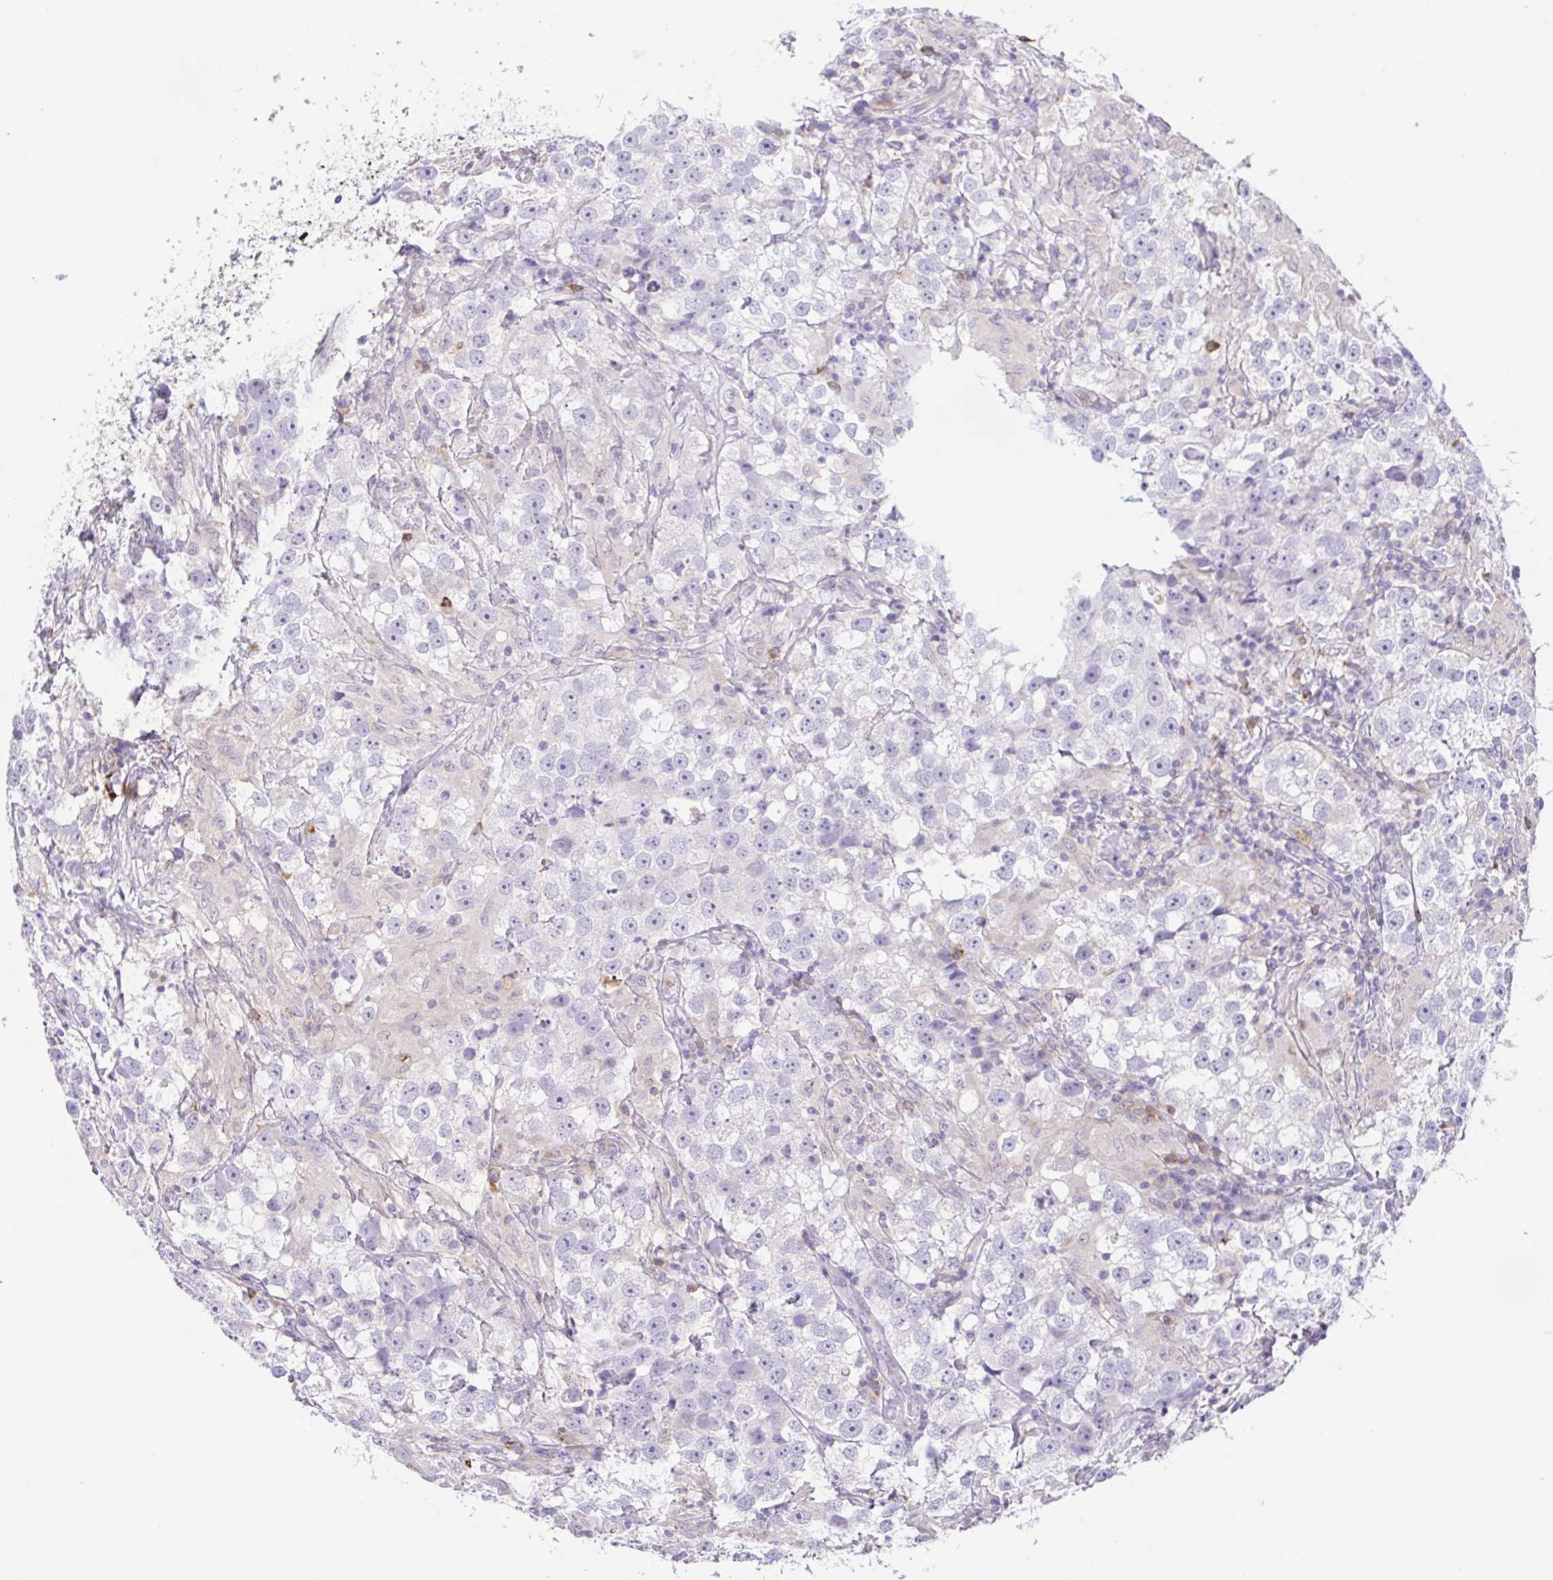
{"staining": {"intensity": "negative", "quantity": "none", "location": "none"}, "tissue": "testis cancer", "cell_type": "Tumor cells", "image_type": "cancer", "snomed": [{"axis": "morphology", "description": "Seminoma, NOS"}, {"axis": "topography", "description": "Testis"}], "caption": "Immunohistochemistry (IHC) of testis cancer (seminoma) displays no expression in tumor cells.", "gene": "PGLYRP1", "patient": {"sex": "male", "age": 46}}